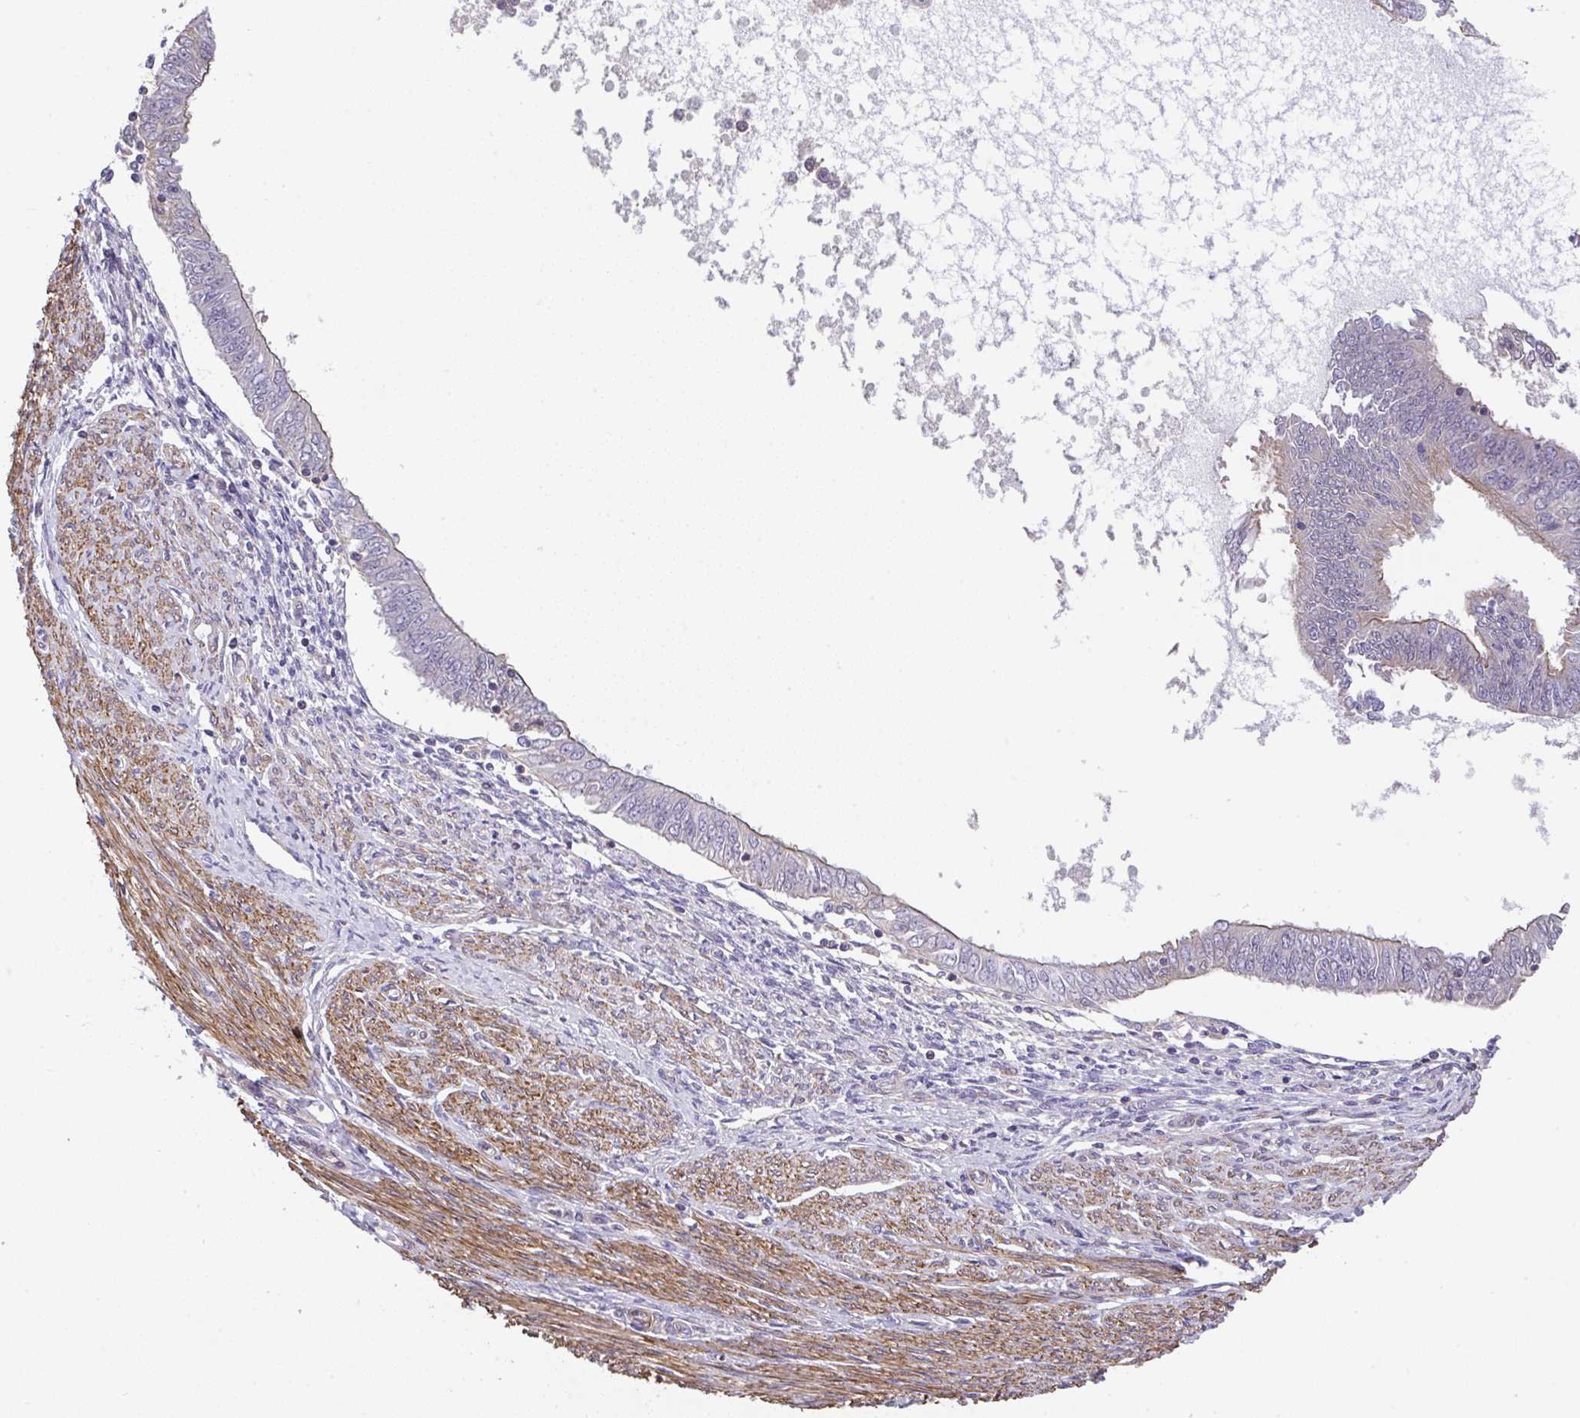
{"staining": {"intensity": "negative", "quantity": "none", "location": "none"}, "tissue": "endometrial cancer", "cell_type": "Tumor cells", "image_type": "cancer", "snomed": [{"axis": "morphology", "description": "Adenocarcinoma, NOS"}, {"axis": "topography", "description": "Endometrium"}], "caption": "Protein analysis of endometrial cancer demonstrates no significant staining in tumor cells.", "gene": "ZNF696", "patient": {"sex": "female", "age": 58}}